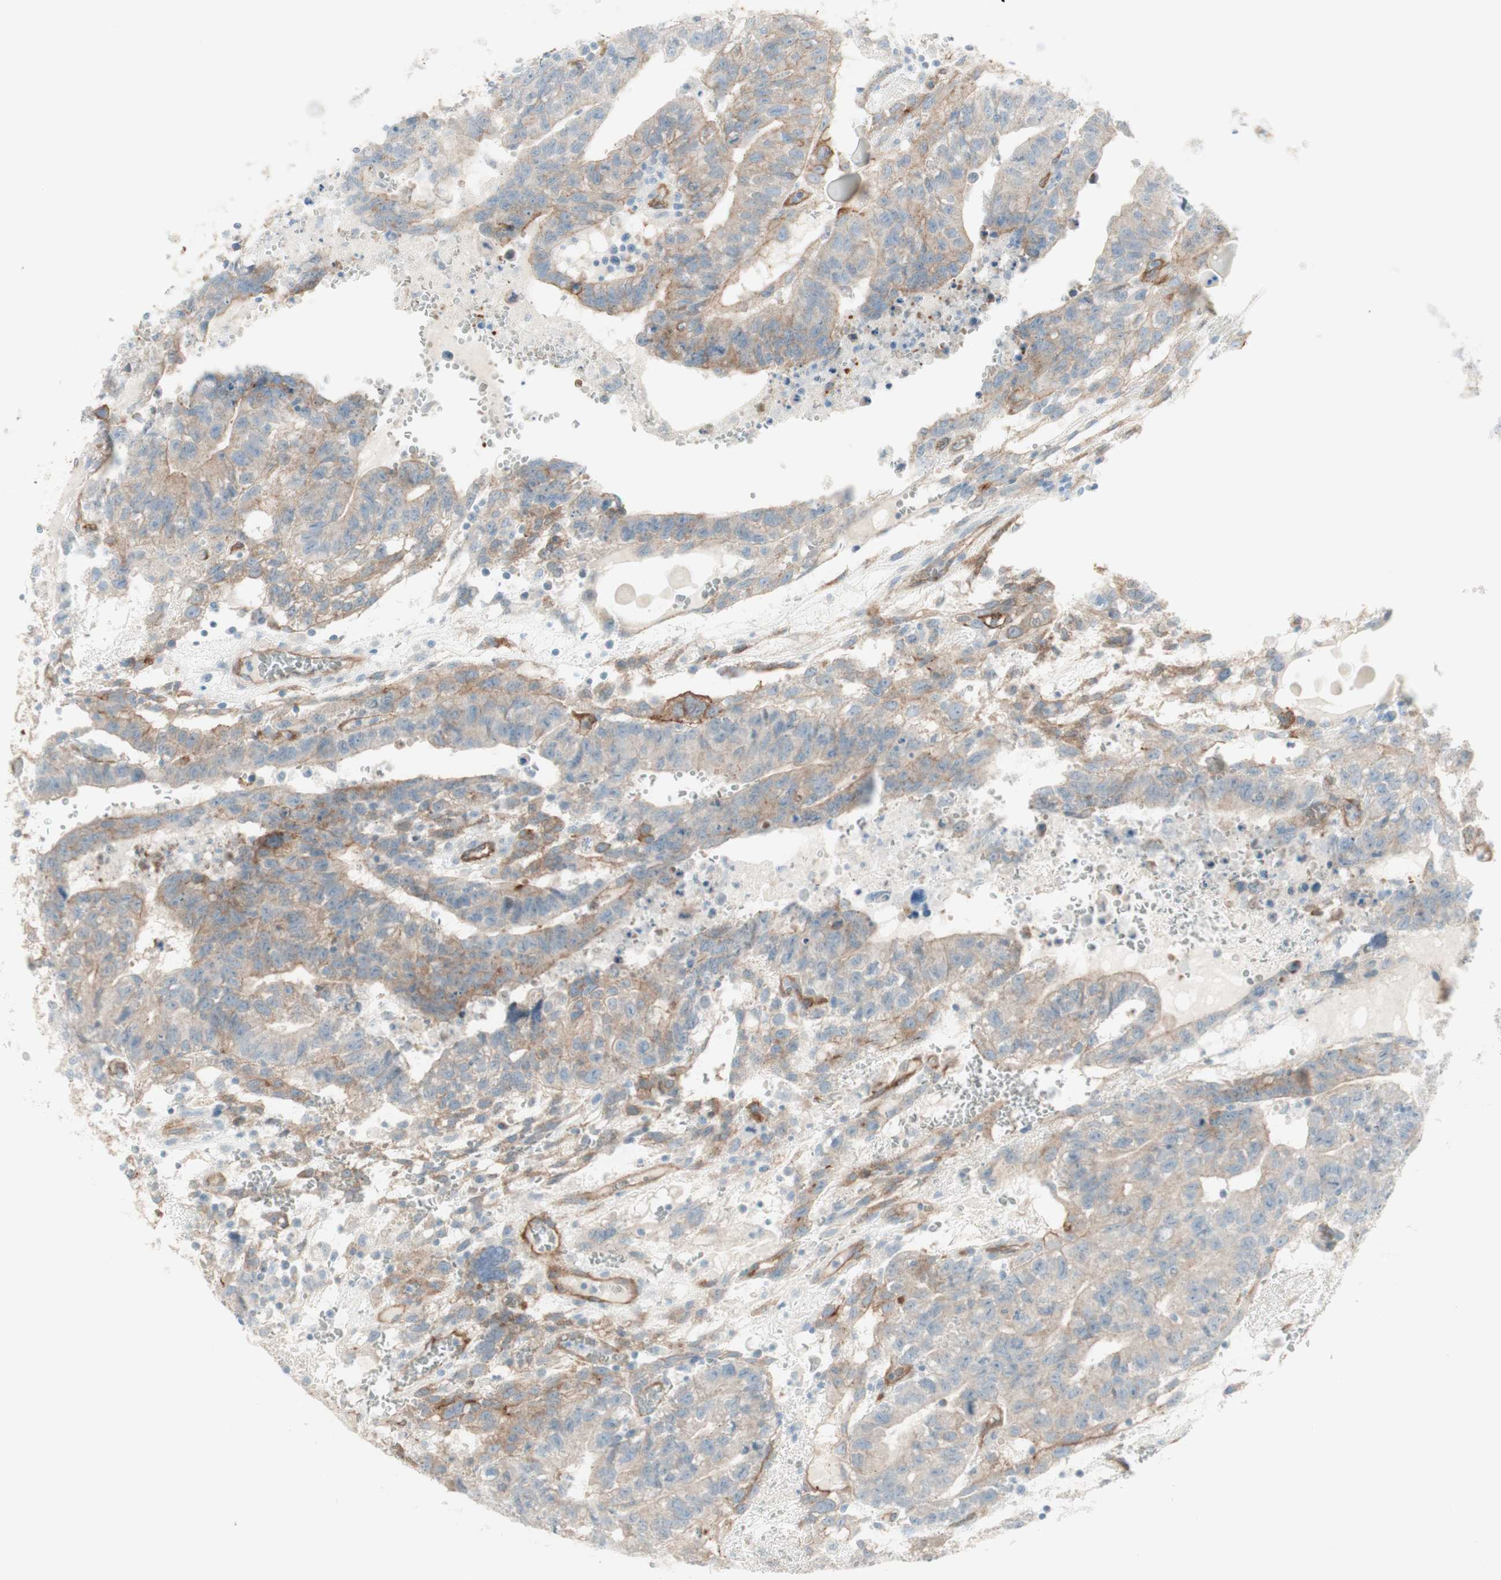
{"staining": {"intensity": "weak", "quantity": "25%-75%", "location": "cytoplasmic/membranous"}, "tissue": "testis cancer", "cell_type": "Tumor cells", "image_type": "cancer", "snomed": [{"axis": "morphology", "description": "Seminoma, NOS"}, {"axis": "morphology", "description": "Carcinoma, Embryonal, NOS"}, {"axis": "topography", "description": "Testis"}], "caption": "Immunohistochemical staining of human testis cancer shows low levels of weak cytoplasmic/membranous positivity in about 25%-75% of tumor cells.", "gene": "MYO6", "patient": {"sex": "male", "age": 52}}